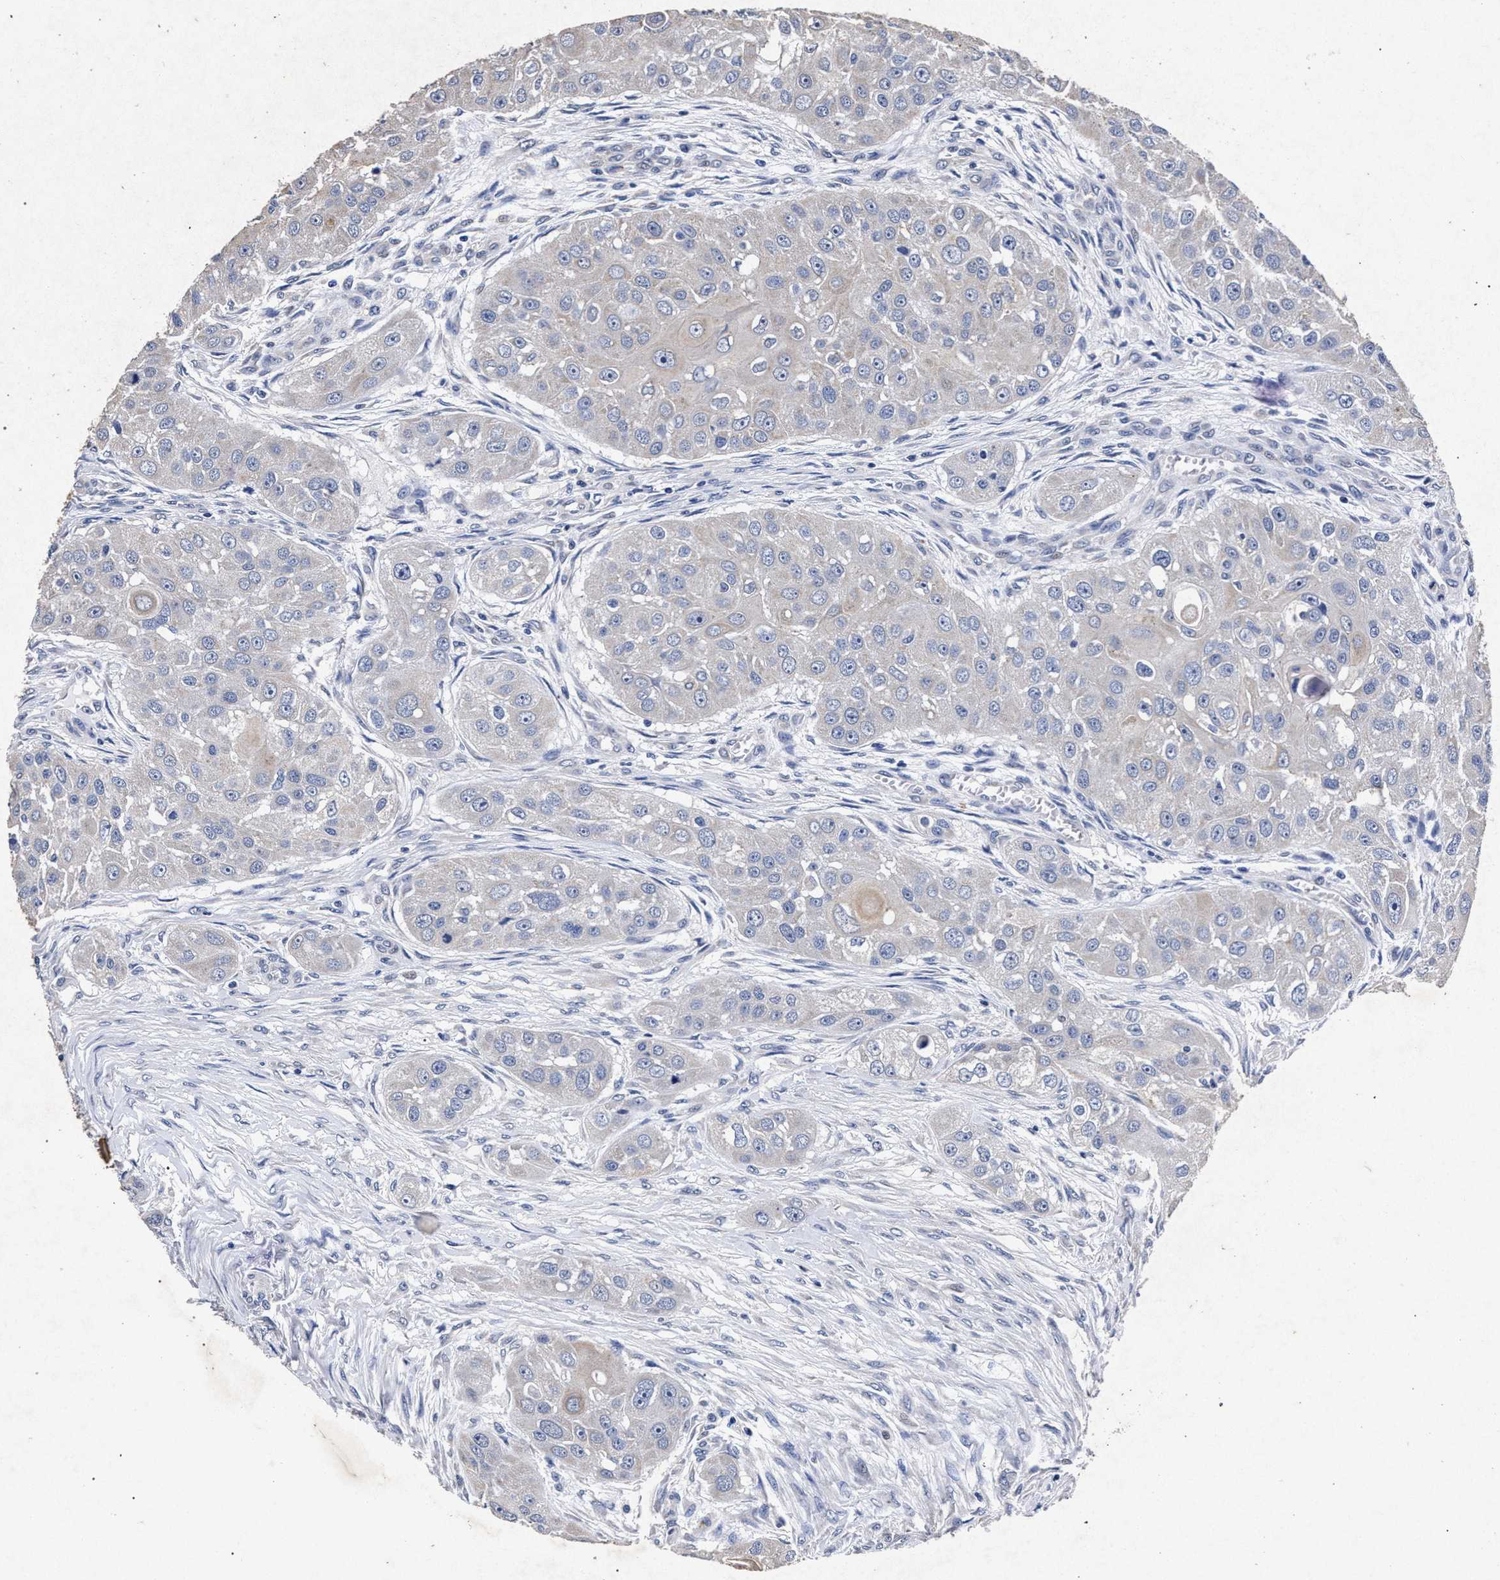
{"staining": {"intensity": "negative", "quantity": "none", "location": "none"}, "tissue": "head and neck cancer", "cell_type": "Tumor cells", "image_type": "cancer", "snomed": [{"axis": "morphology", "description": "Normal tissue, NOS"}, {"axis": "morphology", "description": "Squamous cell carcinoma, NOS"}, {"axis": "topography", "description": "Skeletal muscle"}, {"axis": "topography", "description": "Head-Neck"}], "caption": "A high-resolution image shows immunohistochemistry (IHC) staining of squamous cell carcinoma (head and neck), which shows no significant staining in tumor cells. (DAB (3,3'-diaminobenzidine) immunohistochemistry (IHC), high magnification).", "gene": "ATP1A2", "patient": {"sex": "male", "age": 51}}